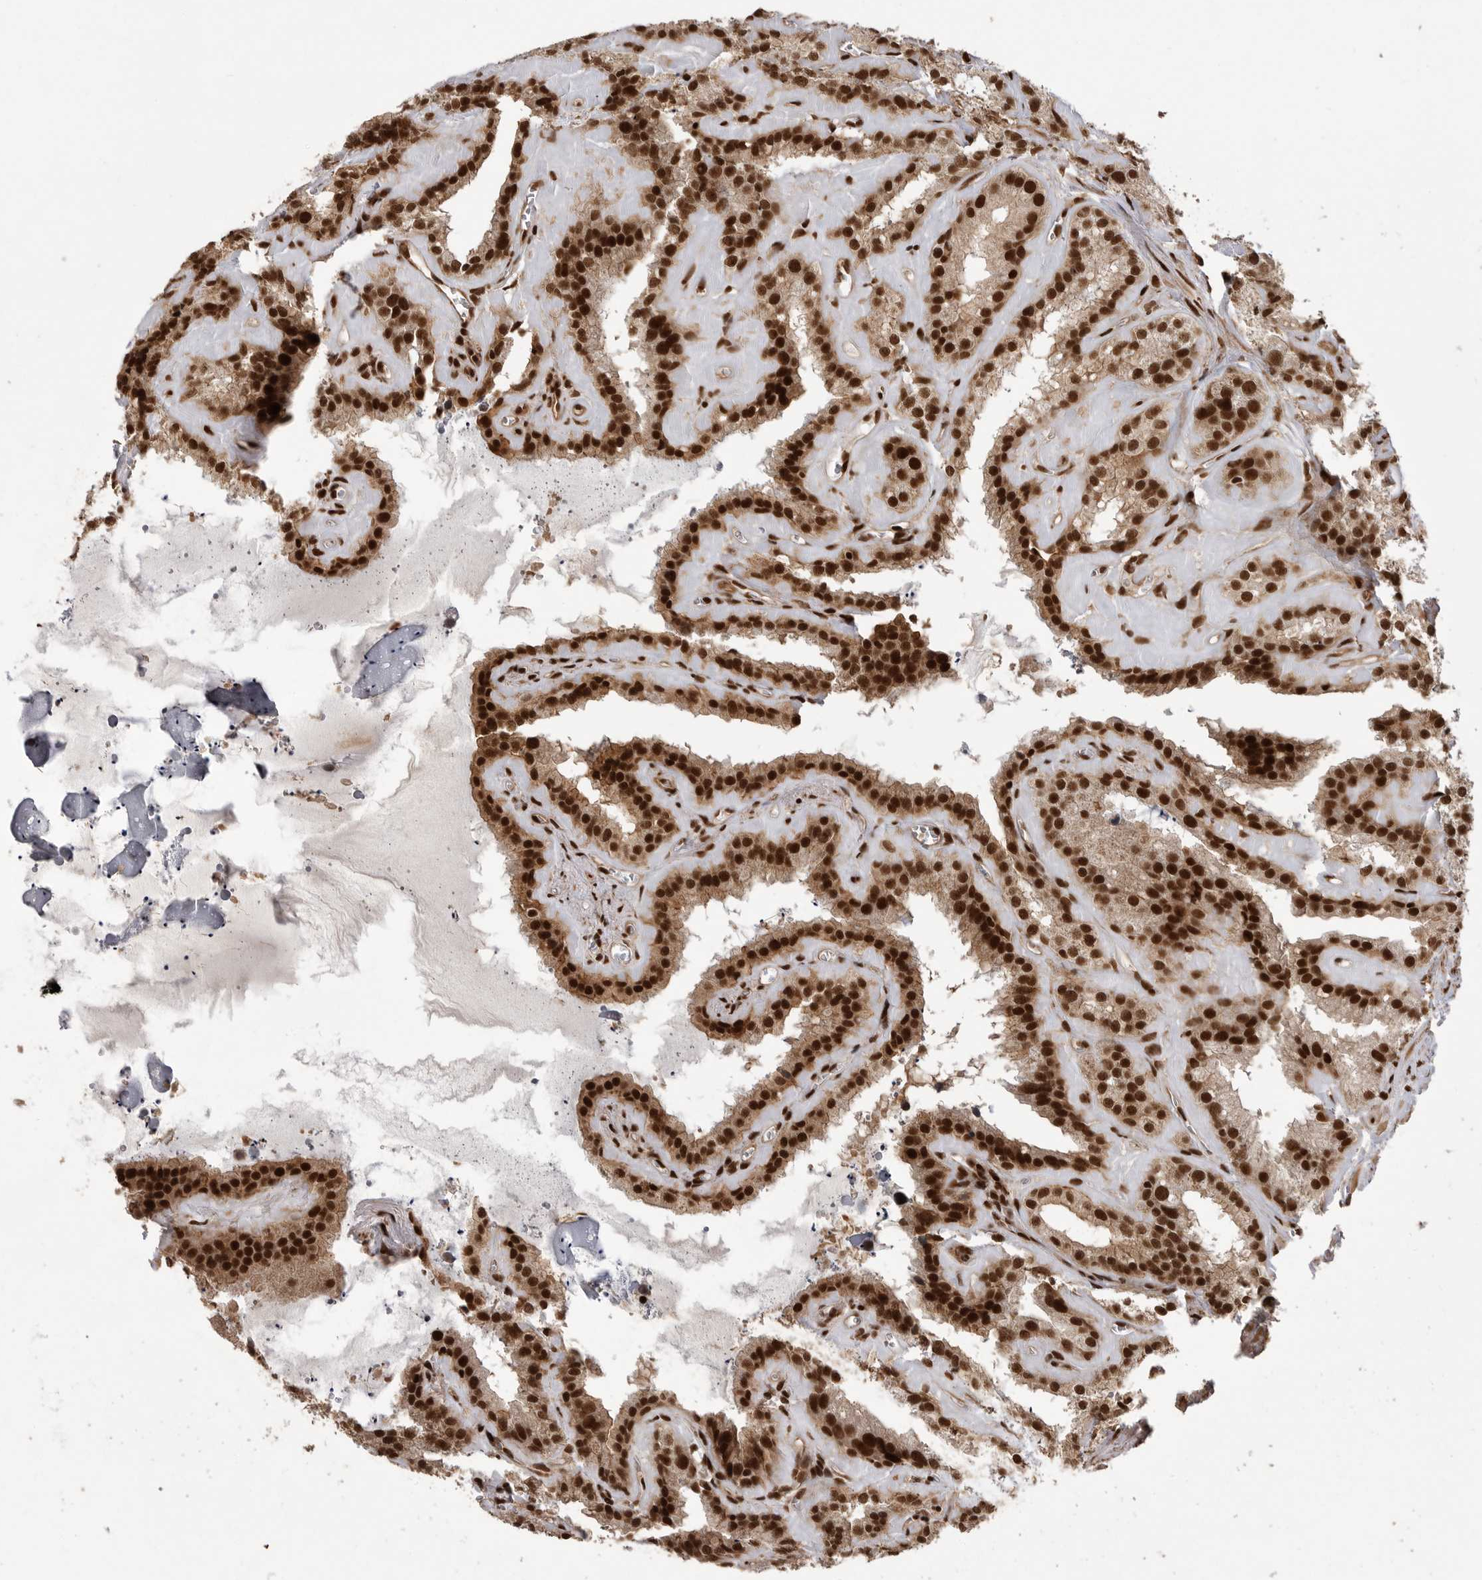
{"staining": {"intensity": "strong", "quantity": ">75%", "location": "nuclear"}, "tissue": "seminal vesicle", "cell_type": "Glandular cells", "image_type": "normal", "snomed": [{"axis": "morphology", "description": "Normal tissue, NOS"}, {"axis": "topography", "description": "Prostate"}, {"axis": "topography", "description": "Seminal veicle"}], "caption": "High-power microscopy captured an immunohistochemistry histopathology image of unremarkable seminal vesicle, revealing strong nuclear staining in approximately >75% of glandular cells. (IHC, brightfield microscopy, high magnification).", "gene": "PPP1R8", "patient": {"sex": "male", "age": 59}}